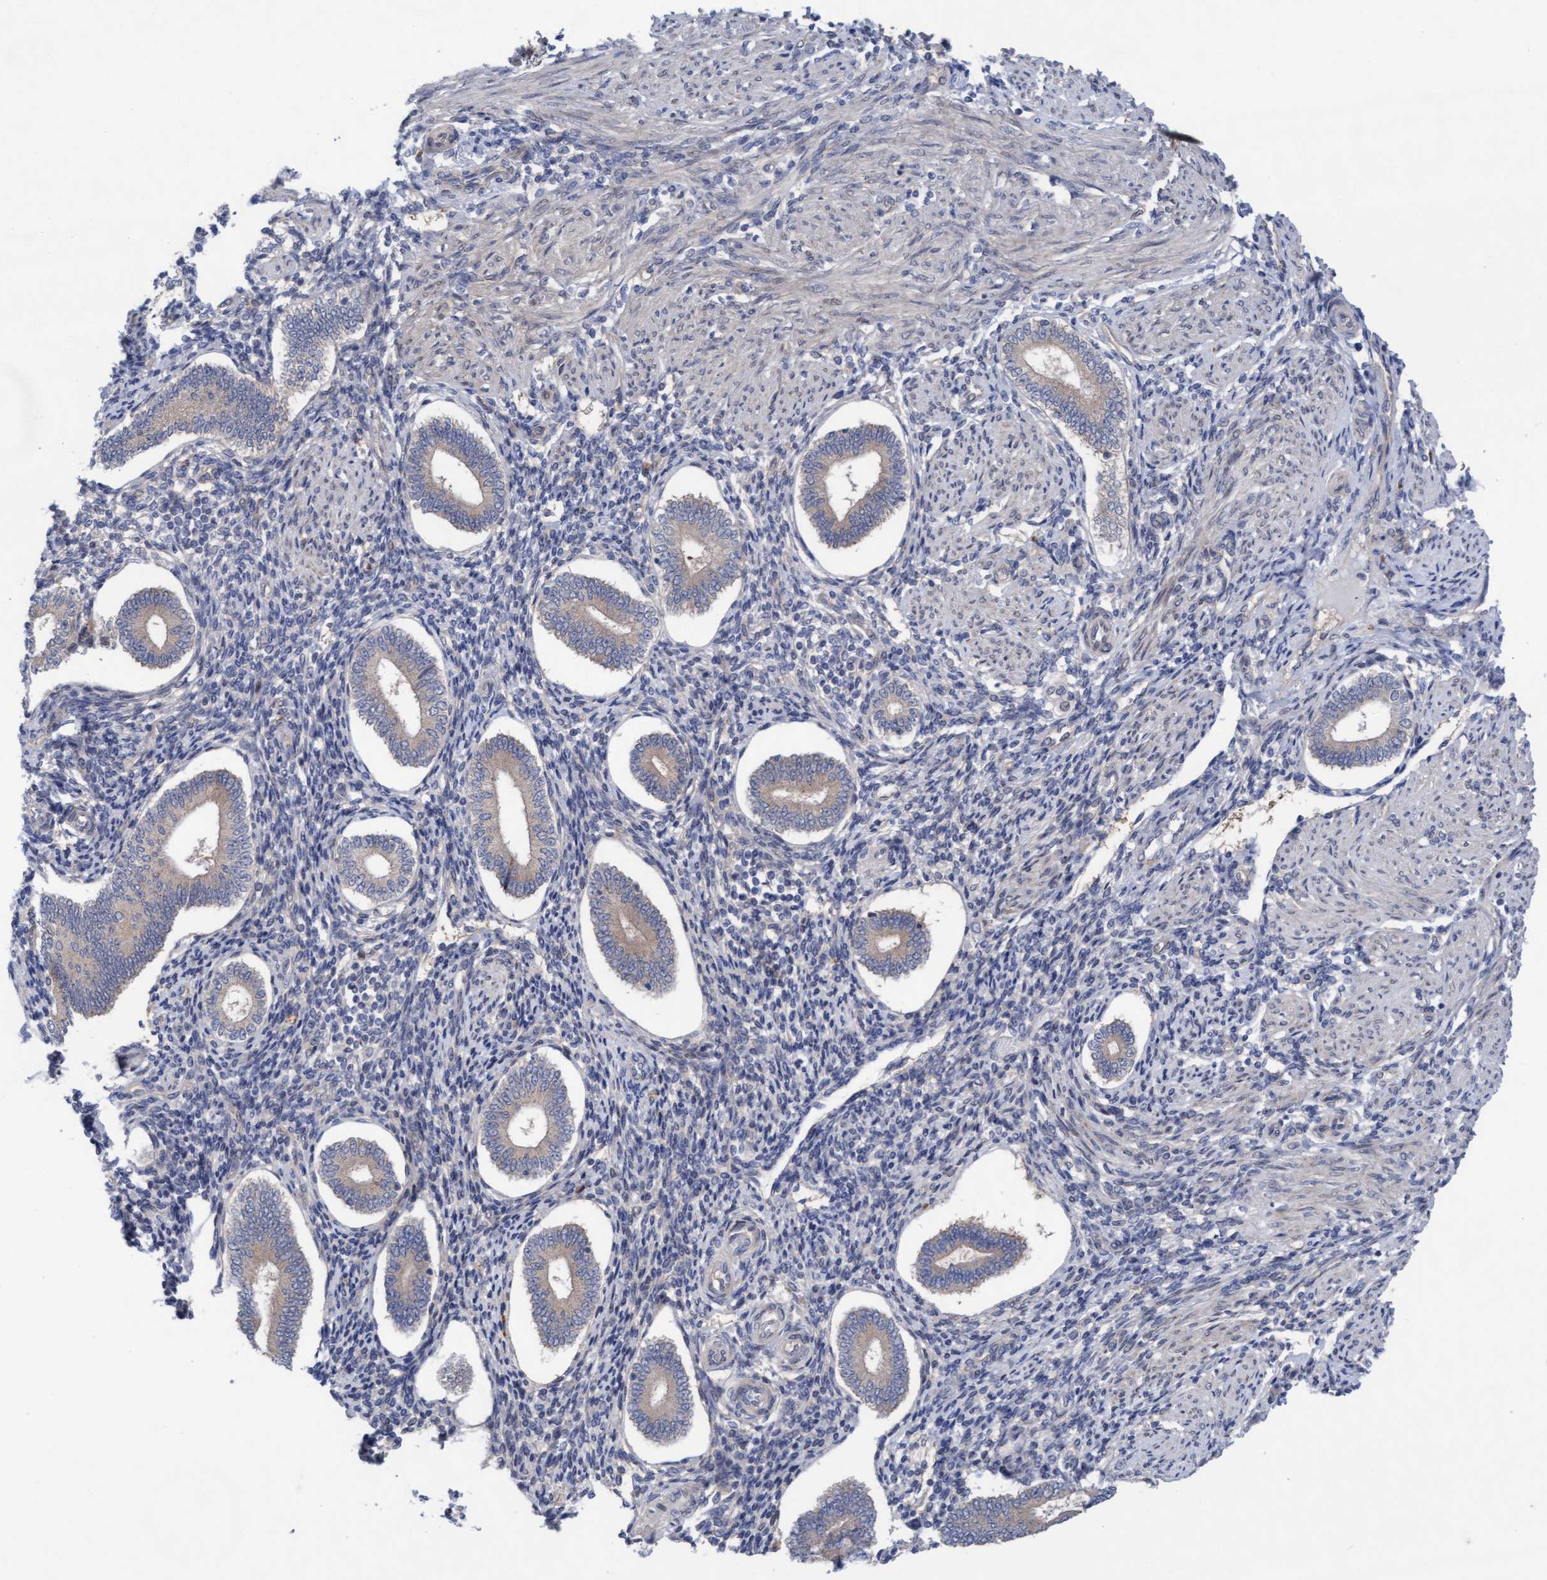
{"staining": {"intensity": "moderate", "quantity": "<25%", "location": "cytoplasmic/membranous"}, "tissue": "endometrium", "cell_type": "Cells in endometrial stroma", "image_type": "normal", "snomed": [{"axis": "morphology", "description": "Normal tissue, NOS"}, {"axis": "topography", "description": "Endometrium"}], "caption": "Protein expression analysis of normal endometrium exhibits moderate cytoplasmic/membranous staining in approximately <25% of cells in endometrial stroma.", "gene": "PLCD1", "patient": {"sex": "female", "age": 42}}